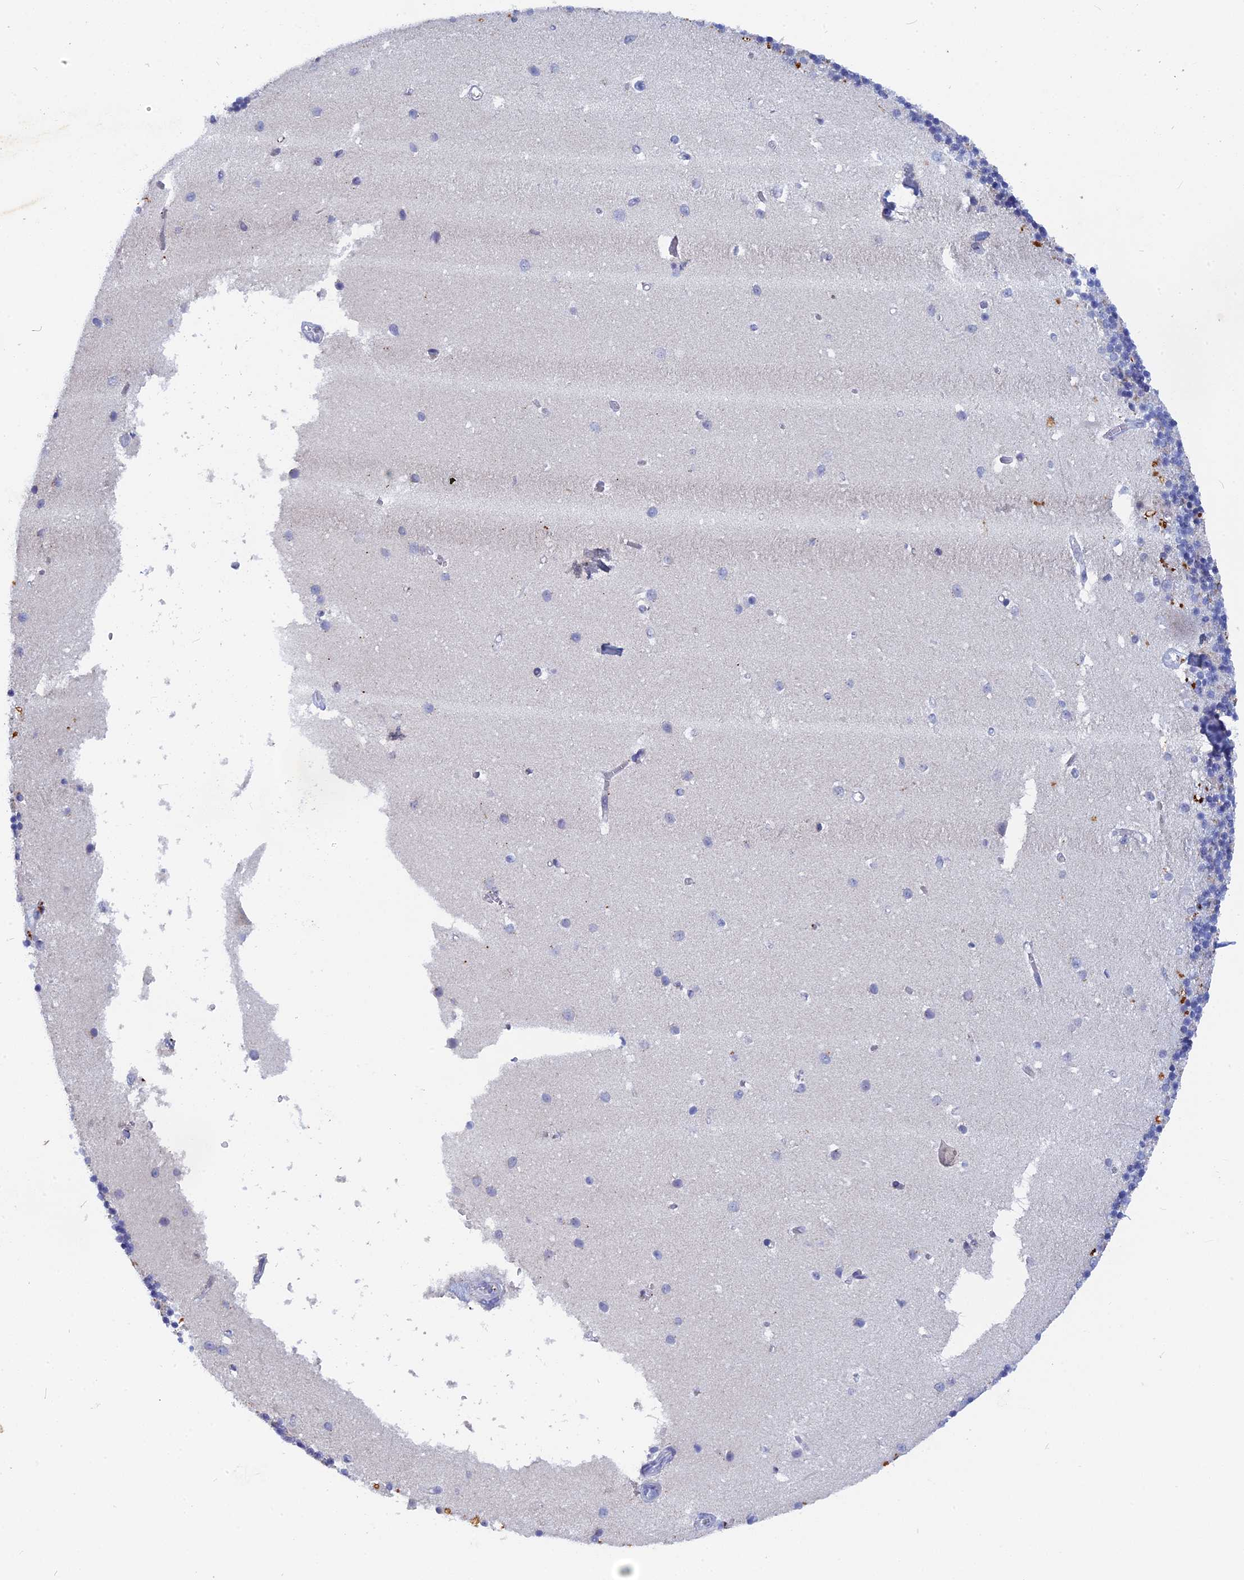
{"staining": {"intensity": "negative", "quantity": "none", "location": "none"}, "tissue": "cerebellum", "cell_type": "Cells in granular layer", "image_type": "normal", "snomed": [{"axis": "morphology", "description": "Normal tissue, NOS"}, {"axis": "topography", "description": "Cerebellum"}], "caption": "Immunohistochemical staining of benign human cerebellum displays no significant positivity in cells in granular layer.", "gene": "ACP7", "patient": {"sex": "male", "age": 54}}